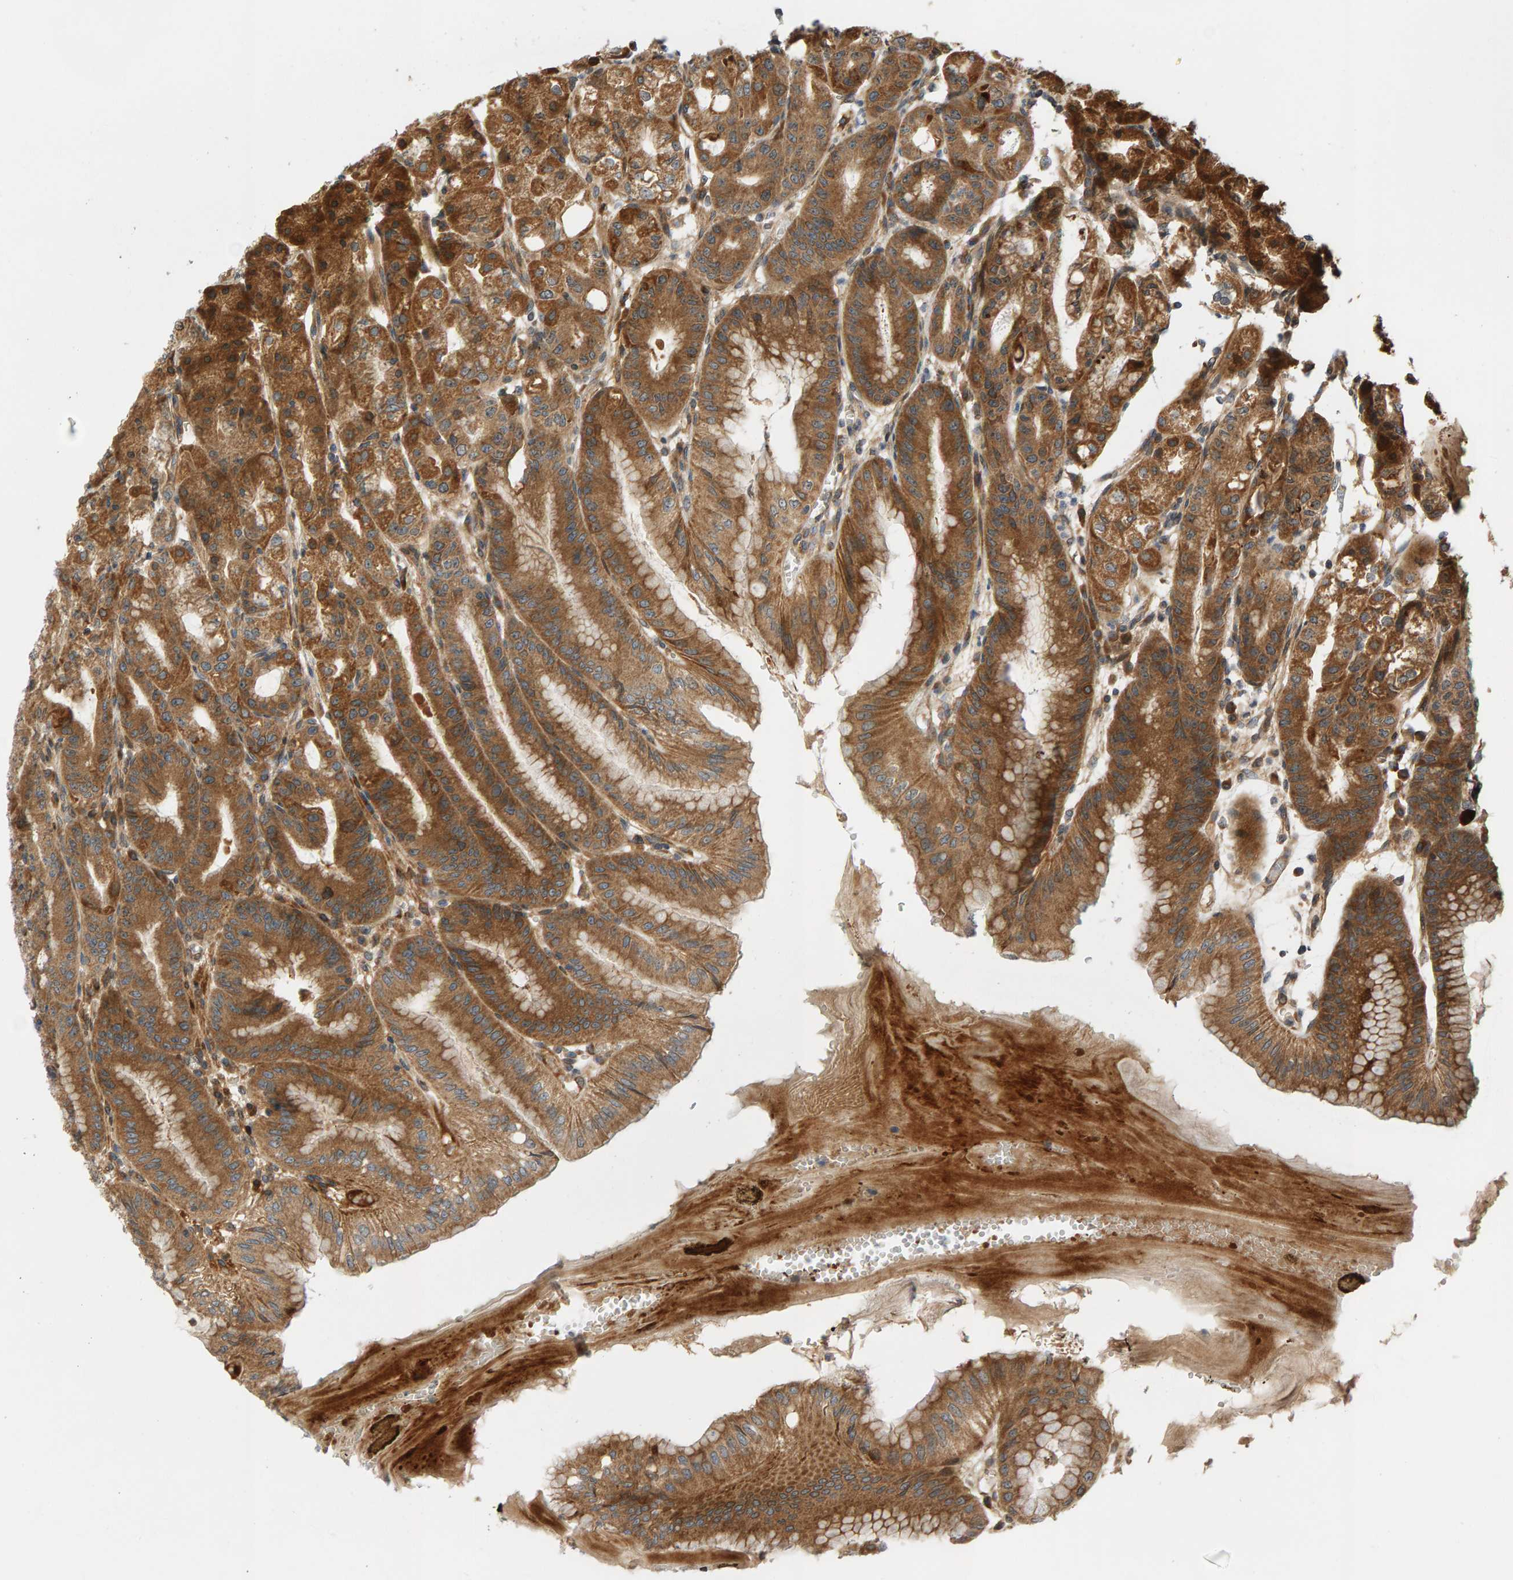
{"staining": {"intensity": "strong", "quantity": ">75%", "location": "cytoplasmic/membranous"}, "tissue": "stomach", "cell_type": "Glandular cells", "image_type": "normal", "snomed": [{"axis": "morphology", "description": "Normal tissue, NOS"}, {"axis": "topography", "description": "Stomach, lower"}], "caption": "Immunohistochemical staining of normal stomach shows high levels of strong cytoplasmic/membranous expression in approximately >75% of glandular cells. (Brightfield microscopy of DAB IHC at high magnification).", "gene": "BAHCC1", "patient": {"sex": "male", "age": 71}}